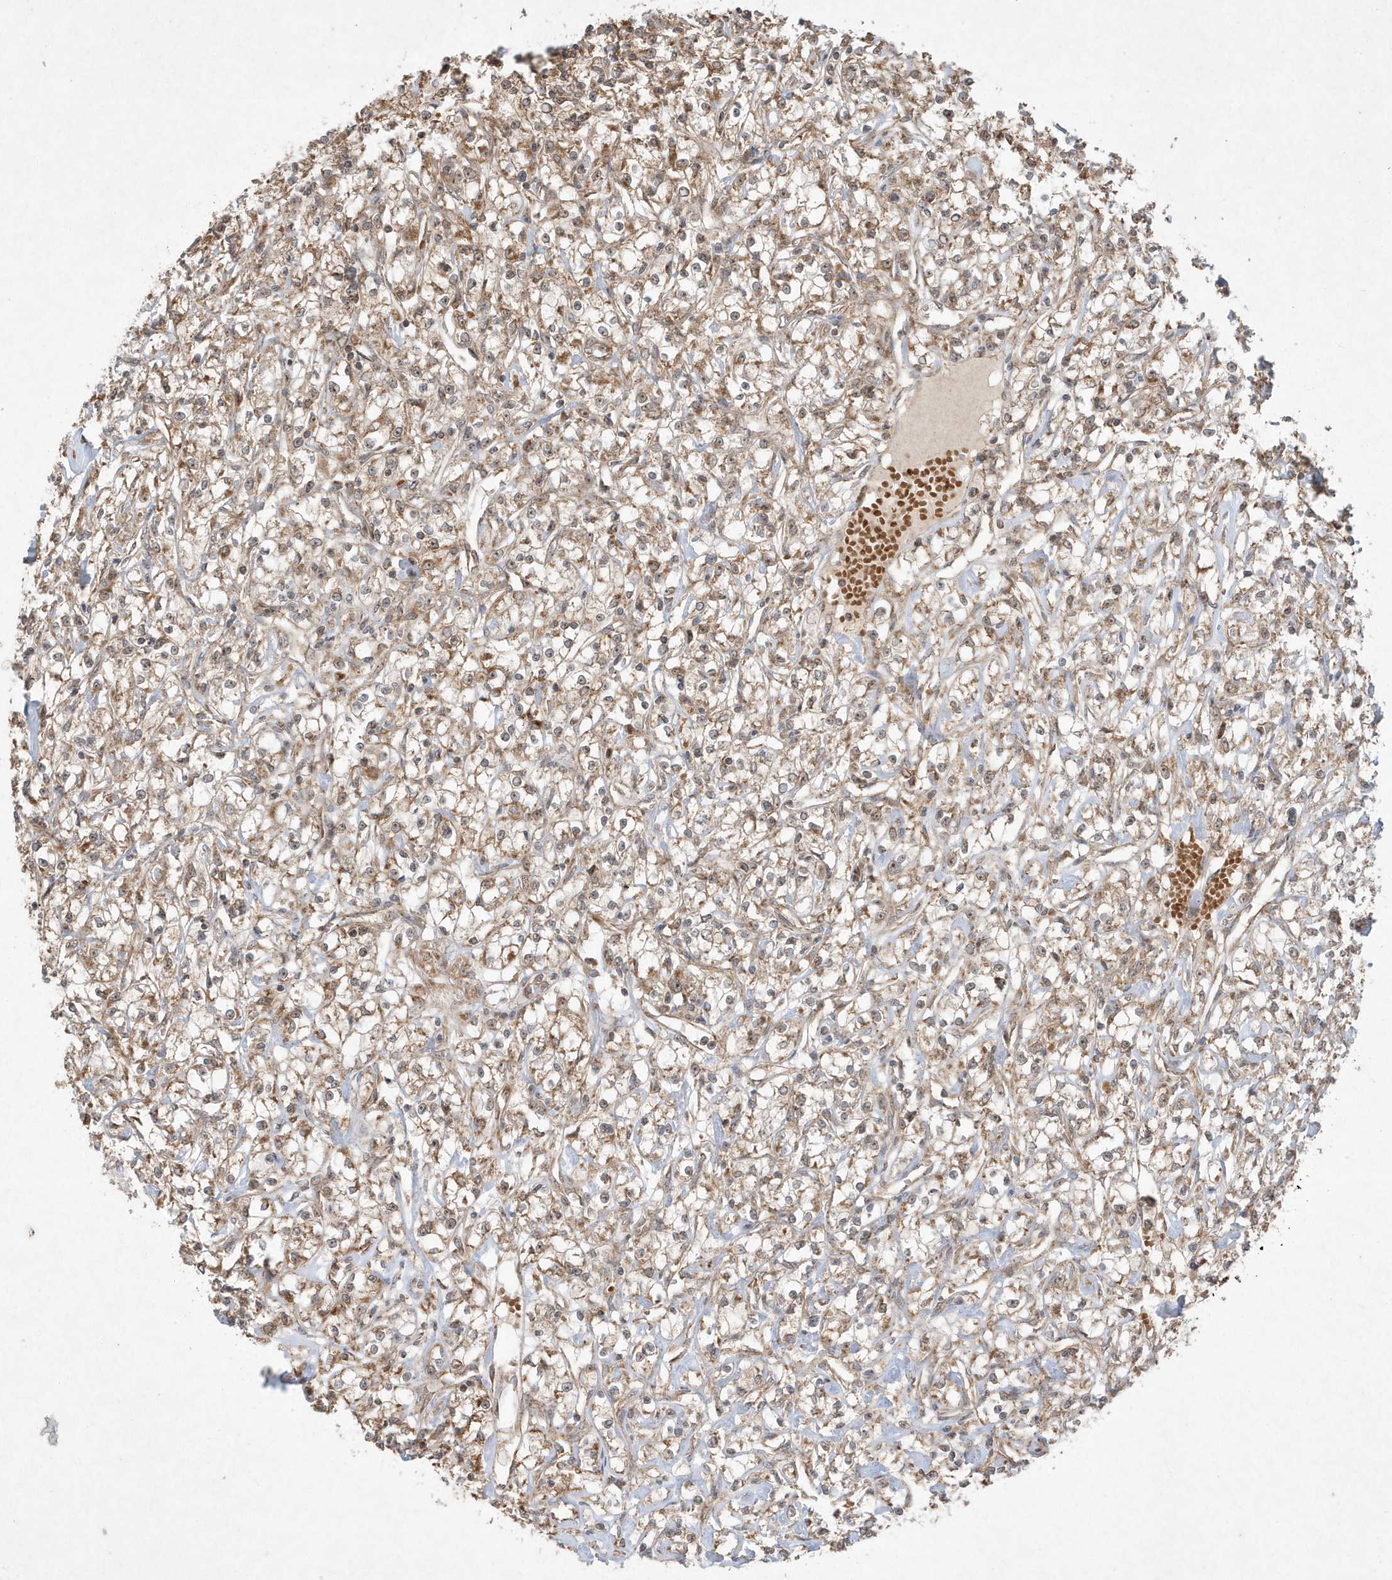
{"staining": {"intensity": "moderate", "quantity": "25%-75%", "location": "cytoplasmic/membranous"}, "tissue": "renal cancer", "cell_type": "Tumor cells", "image_type": "cancer", "snomed": [{"axis": "morphology", "description": "Adenocarcinoma, NOS"}, {"axis": "topography", "description": "Kidney"}], "caption": "Renal cancer (adenocarcinoma) was stained to show a protein in brown. There is medium levels of moderate cytoplasmic/membranous staining in about 25%-75% of tumor cells.", "gene": "ABCB9", "patient": {"sex": "female", "age": 59}}